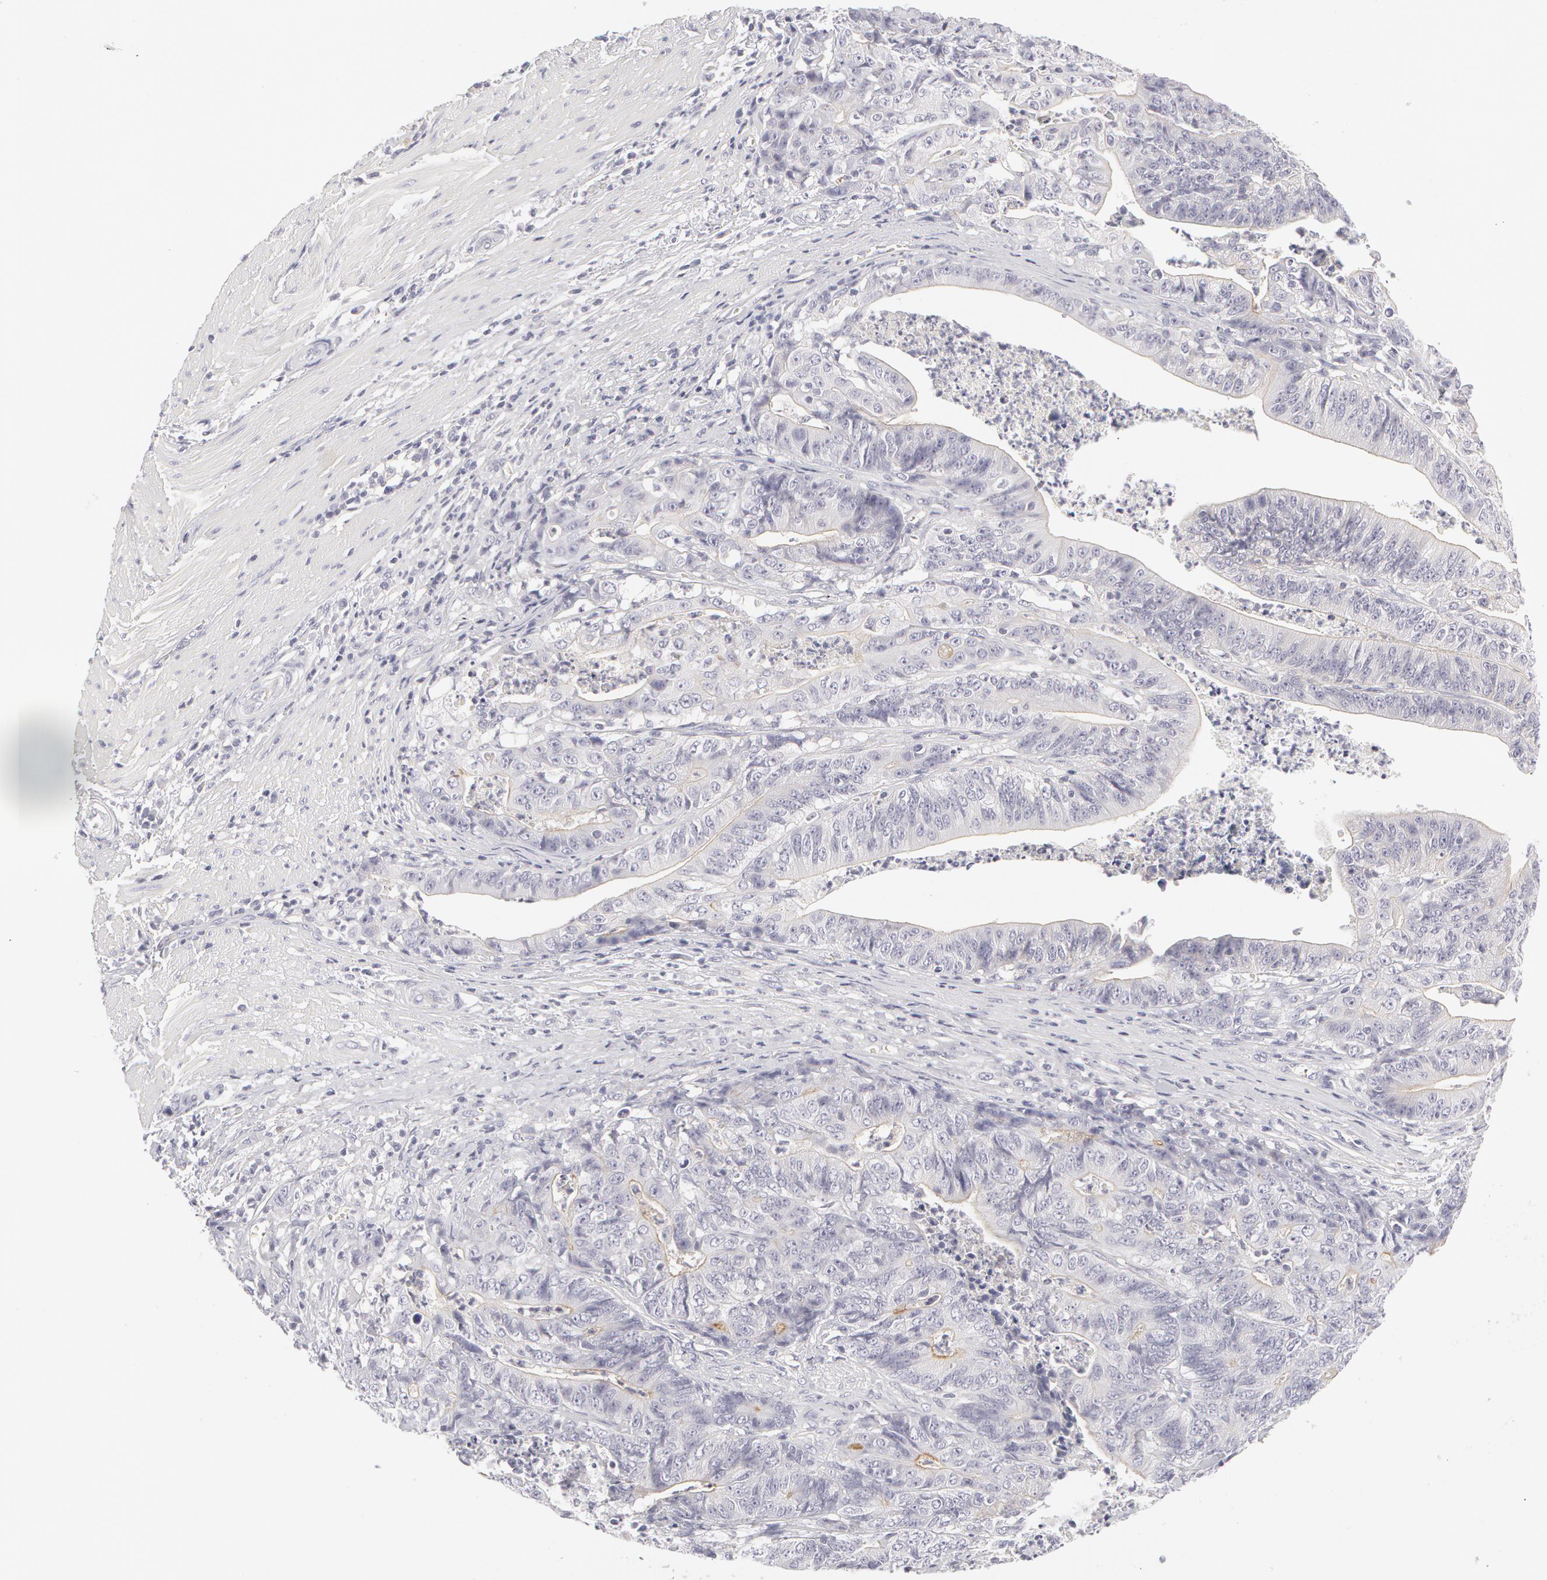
{"staining": {"intensity": "negative", "quantity": "none", "location": "none"}, "tissue": "stomach cancer", "cell_type": "Tumor cells", "image_type": "cancer", "snomed": [{"axis": "morphology", "description": "Adenocarcinoma, NOS"}, {"axis": "topography", "description": "Stomach, lower"}], "caption": "Immunohistochemistry (IHC) histopathology image of neoplastic tissue: human stomach adenocarcinoma stained with DAB (3,3'-diaminobenzidine) exhibits no significant protein expression in tumor cells.", "gene": "ABCB1", "patient": {"sex": "female", "age": 86}}